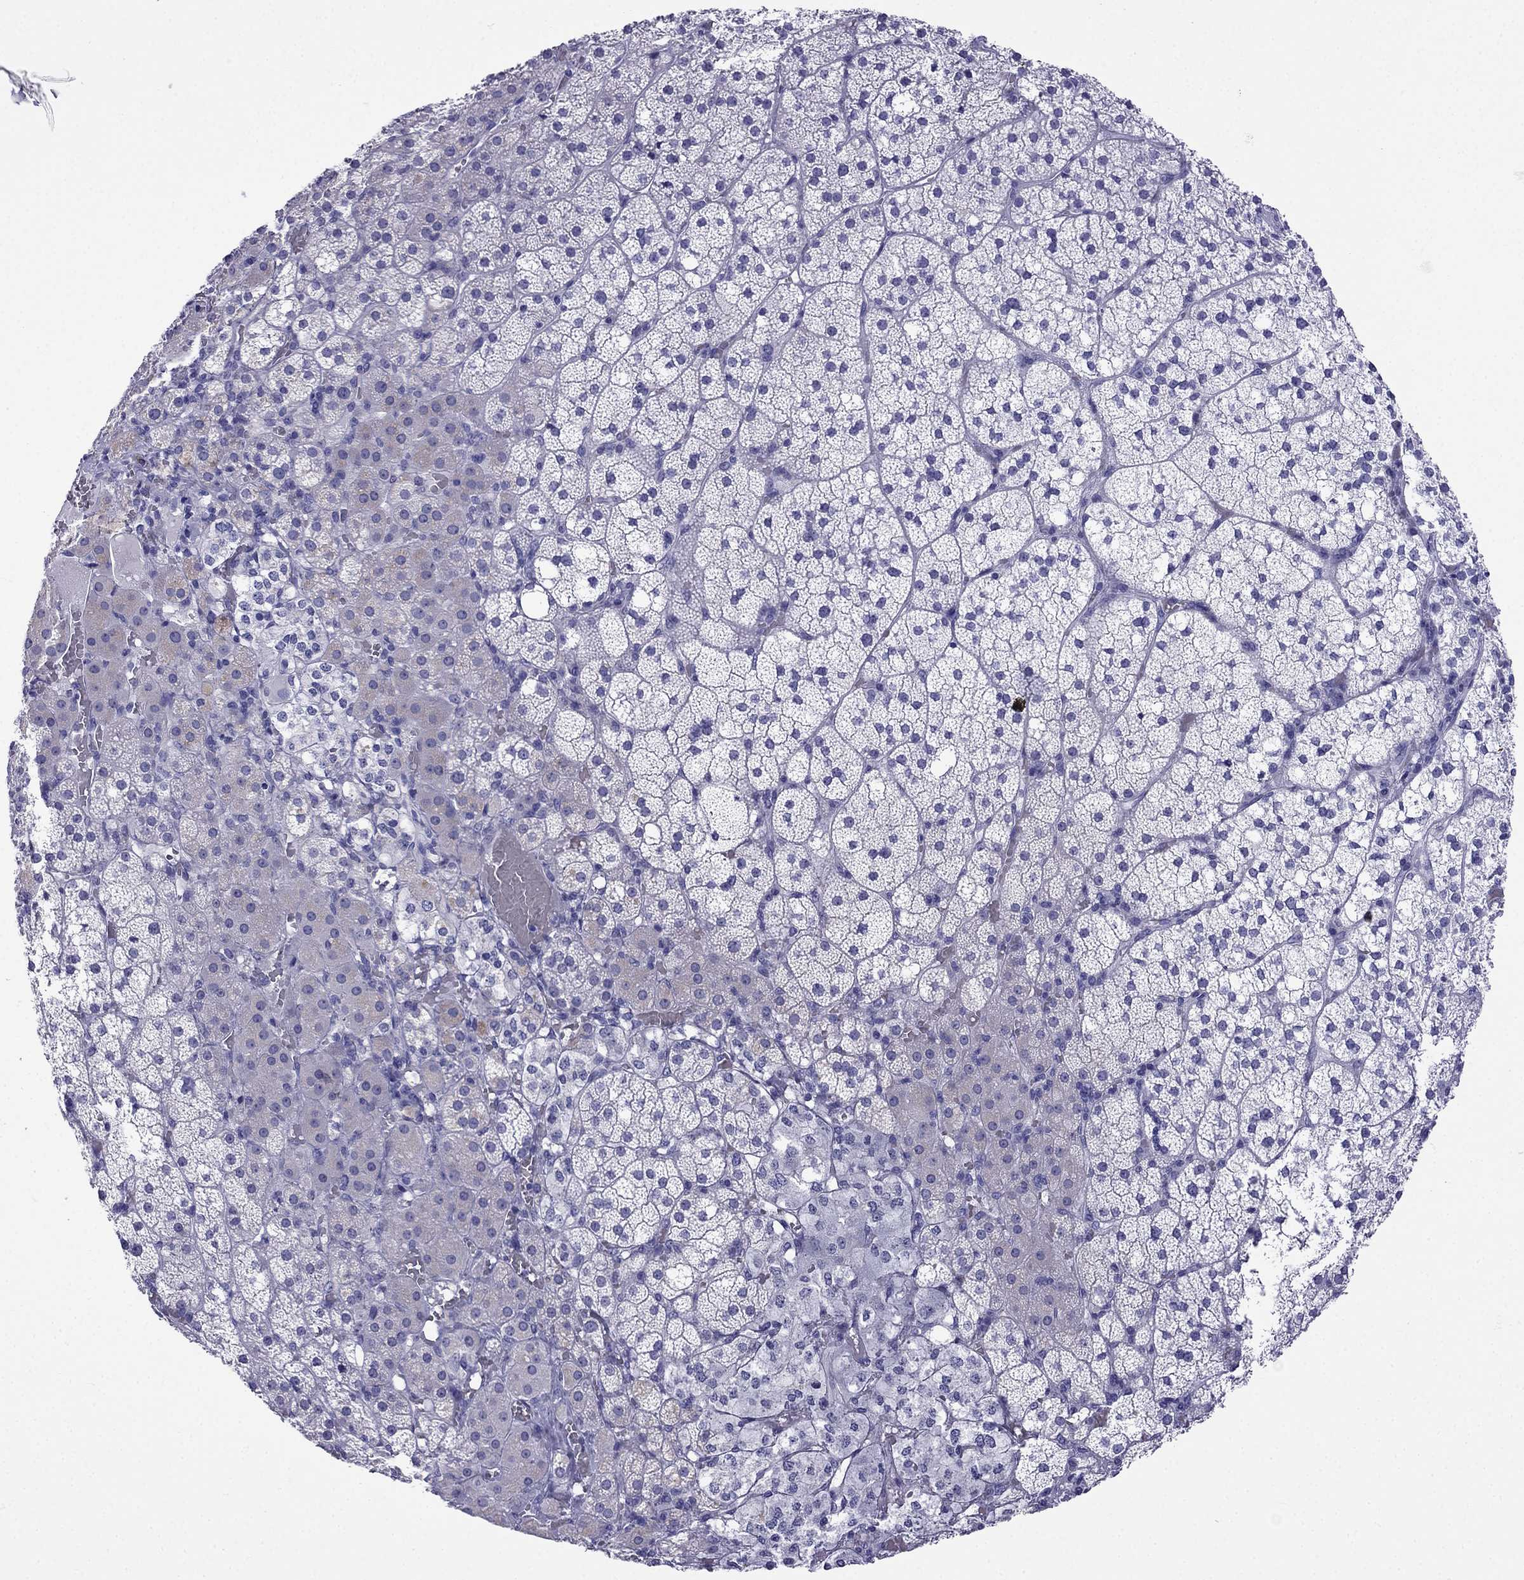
{"staining": {"intensity": "negative", "quantity": "none", "location": "none"}, "tissue": "adrenal gland", "cell_type": "Glandular cells", "image_type": "normal", "snomed": [{"axis": "morphology", "description": "Normal tissue, NOS"}, {"axis": "topography", "description": "Adrenal gland"}], "caption": "This is an immunohistochemistry (IHC) micrograph of benign adrenal gland. There is no positivity in glandular cells.", "gene": "ARR3", "patient": {"sex": "male", "age": 53}}